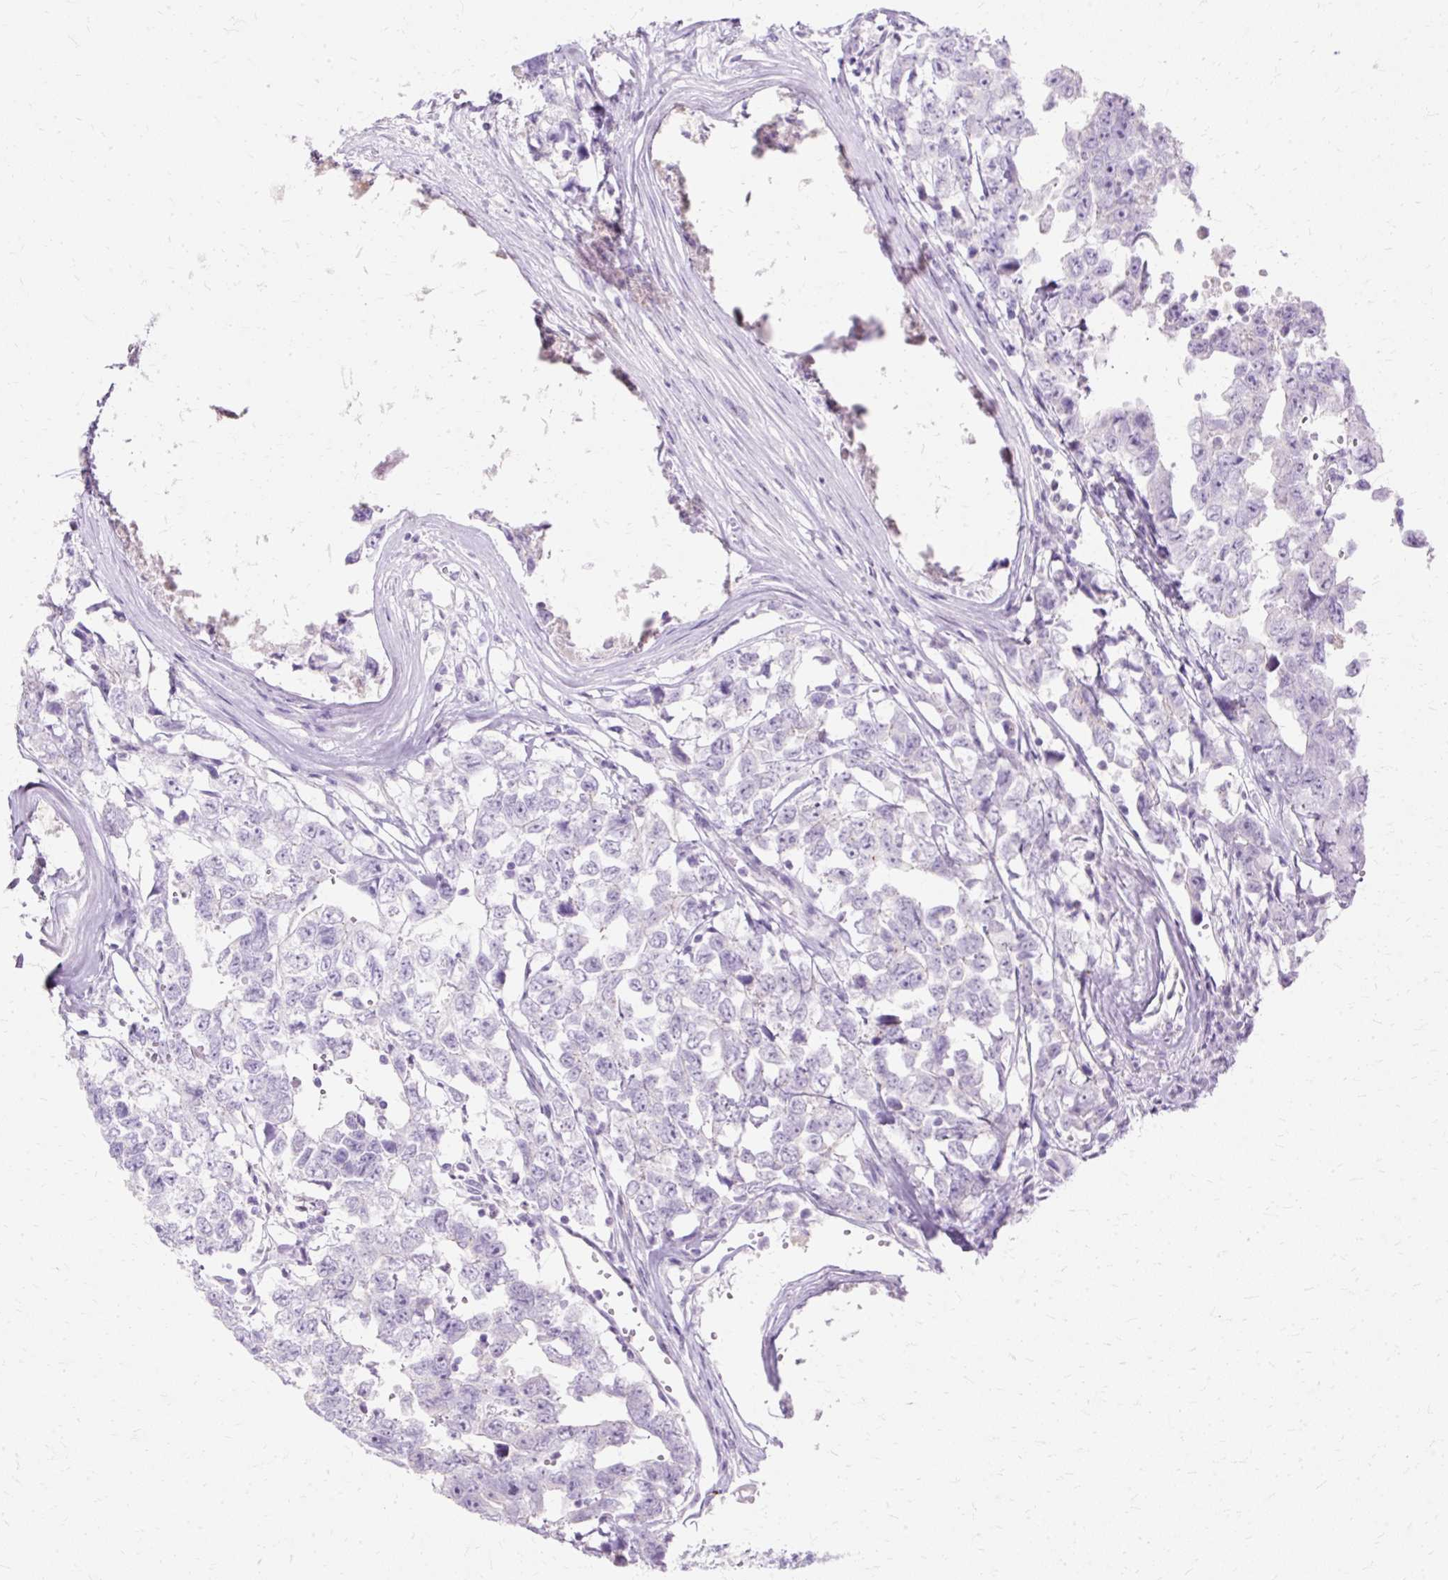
{"staining": {"intensity": "negative", "quantity": "none", "location": "none"}, "tissue": "testis cancer", "cell_type": "Tumor cells", "image_type": "cancer", "snomed": [{"axis": "morphology", "description": "Carcinoma, Embryonal, NOS"}, {"axis": "topography", "description": "Testis"}], "caption": "Testis cancer was stained to show a protein in brown. There is no significant positivity in tumor cells.", "gene": "DEFA1", "patient": {"sex": "male", "age": 22}}